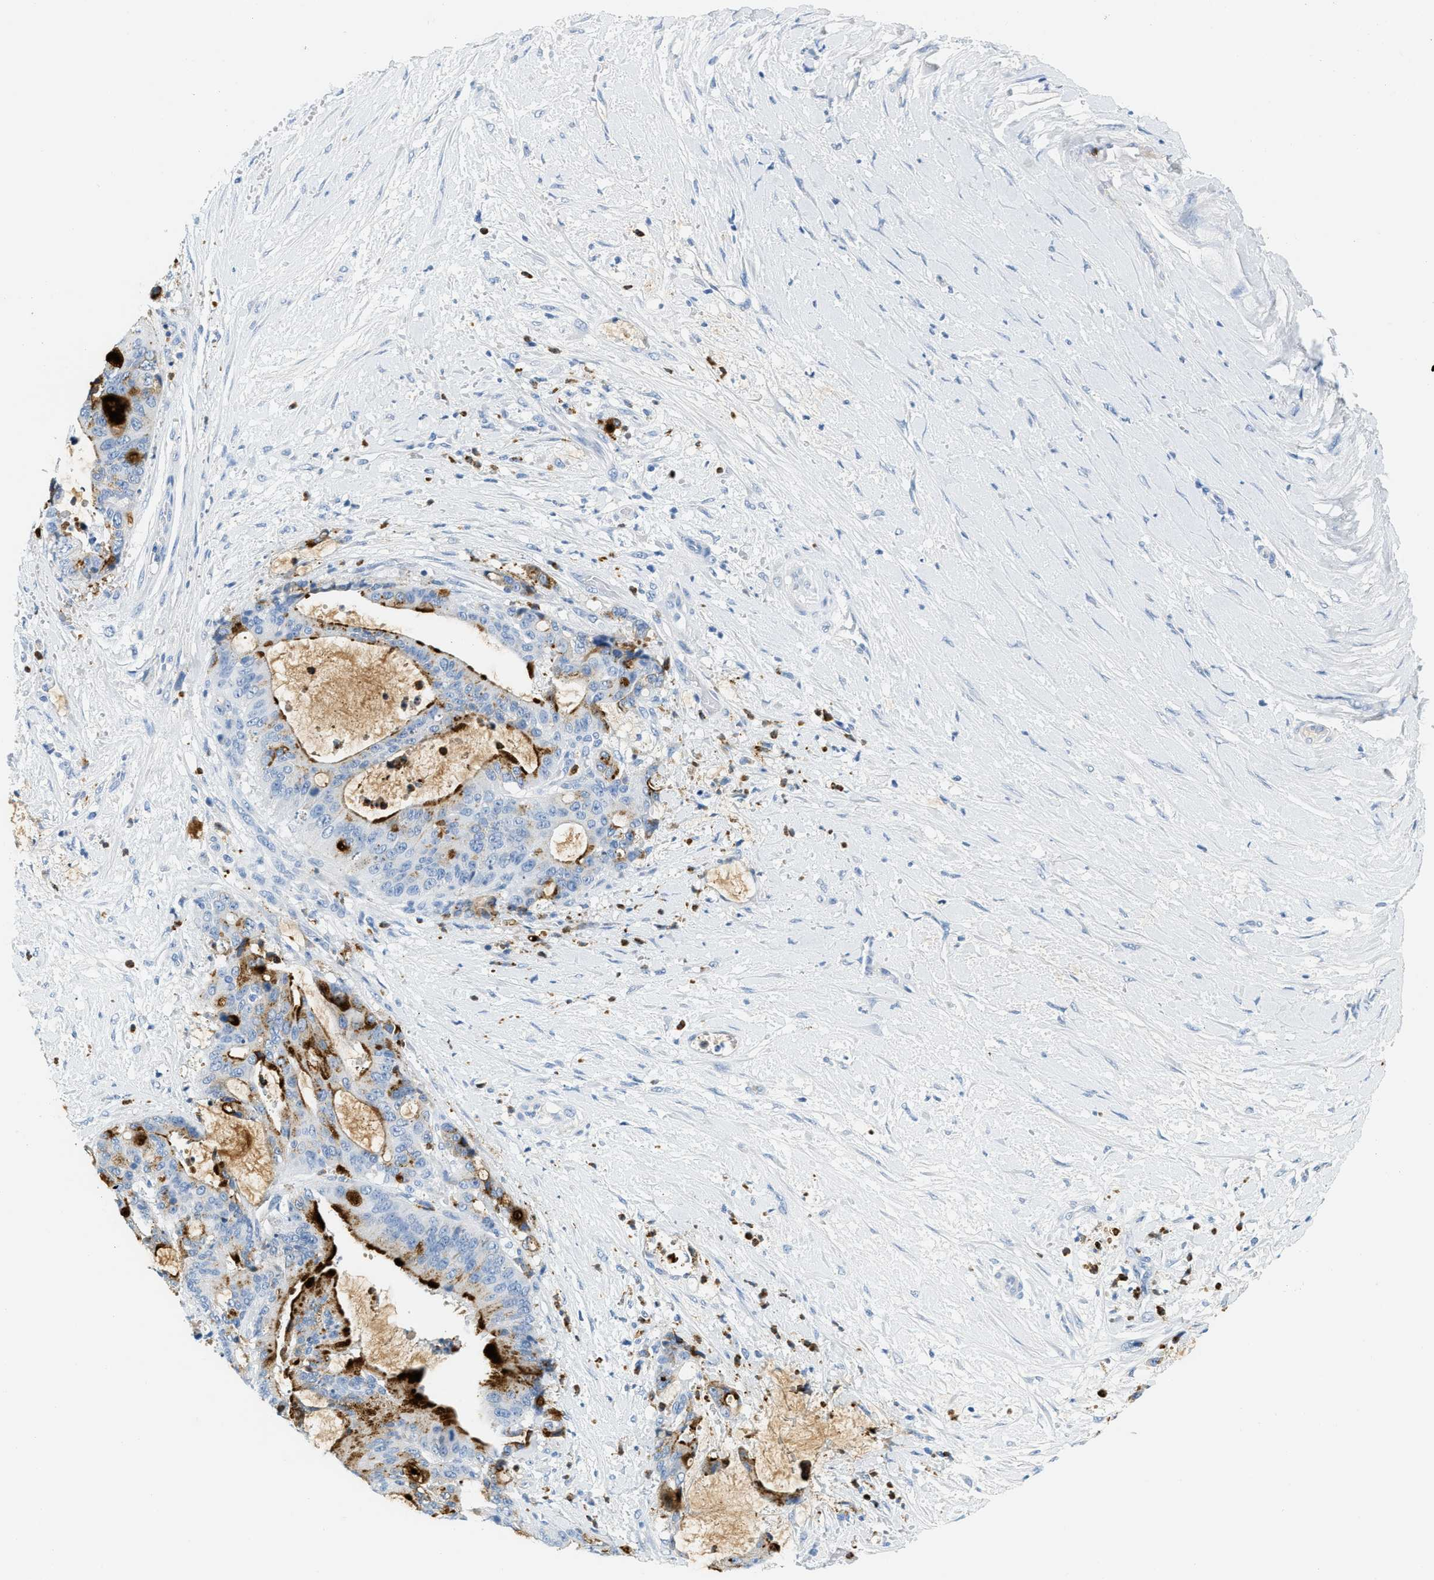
{"staining": {"intensity": "moderate", "quantity": "<25%", "location": "cytoplasmic/membranous"}, "tissue": "liver cancer", "cell_type": "Tumor cells", "image_type": "cancer", "snomed": [{"axis": "morphology", "description": "Normal tissue, NOS"}, {"axis": "morphology", "description": "Cholangiocarcinoma"}, {"axis": "topography", "description": "Liver"}, {"axis": "topography", "description": "Peripheral nerve tissue"}], "caption": "A low amount of moderate cytoplasmic/membranous positivity is seen in approximately <25% of tumor cells in liver cancer tissue.", "gene": "LCN2", "patient": {"sex": "female", "age": 73}}